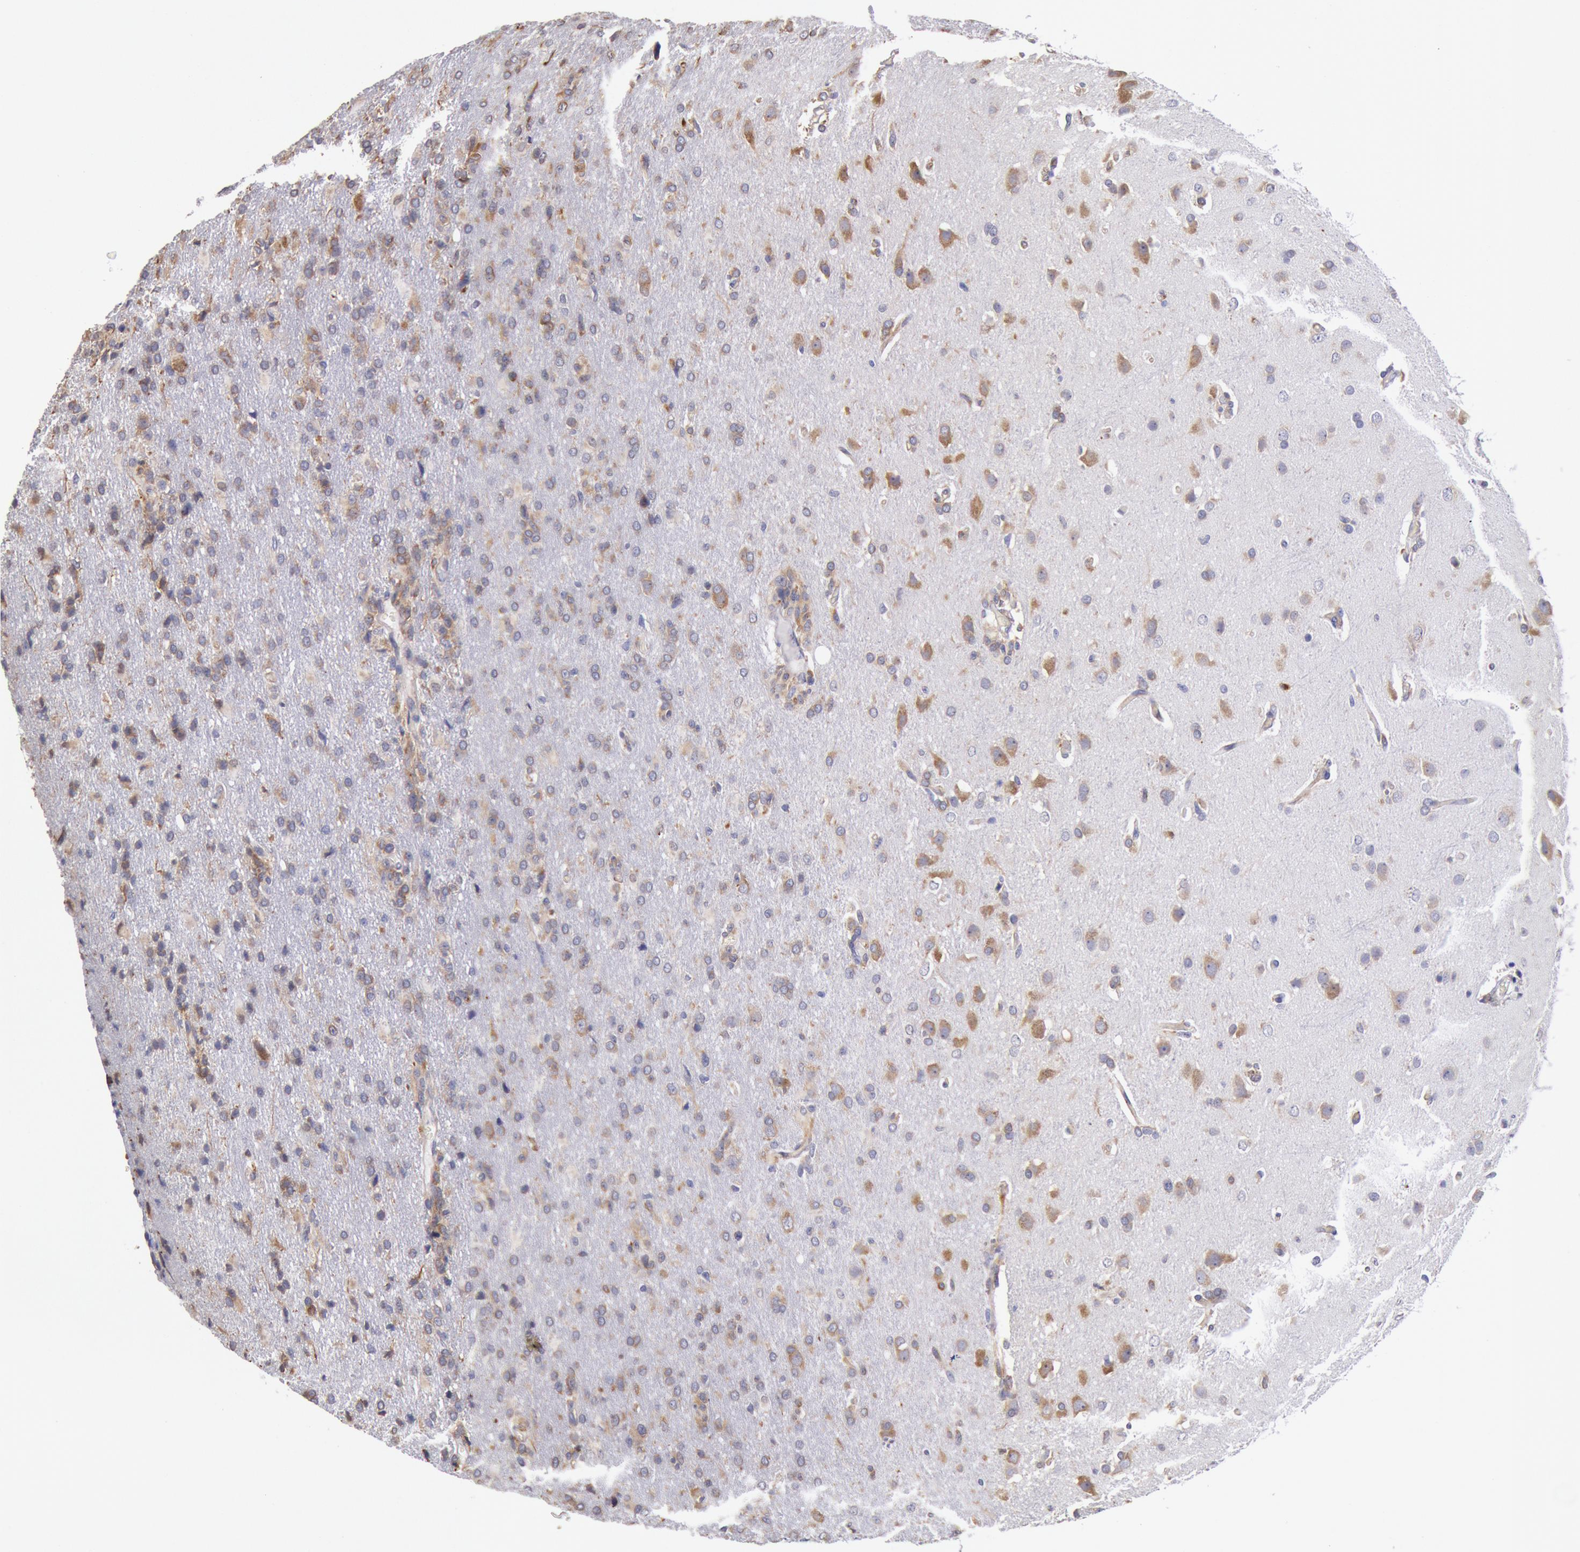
{"staining": {"intensity": "weak", "quantity": ">75%", "location": "cytoplasmic/membranous"}, "tissue": "glioma", "cell_type": "Tumor cells", "image_type": "cancer", "snomed": [{"axis": "morphology", "description": "Glioma, malignant, High grade"}, {"axis": "topography", "description": "Brain"}], "caption": "About >75% of tumor cells in glioma exhibit weak cytoplasmic/membranous protein positivity as visualized by brown immunohistochemical staining.", "gene": "DRG1", "patient": {"sex": "male", "age": 68}}